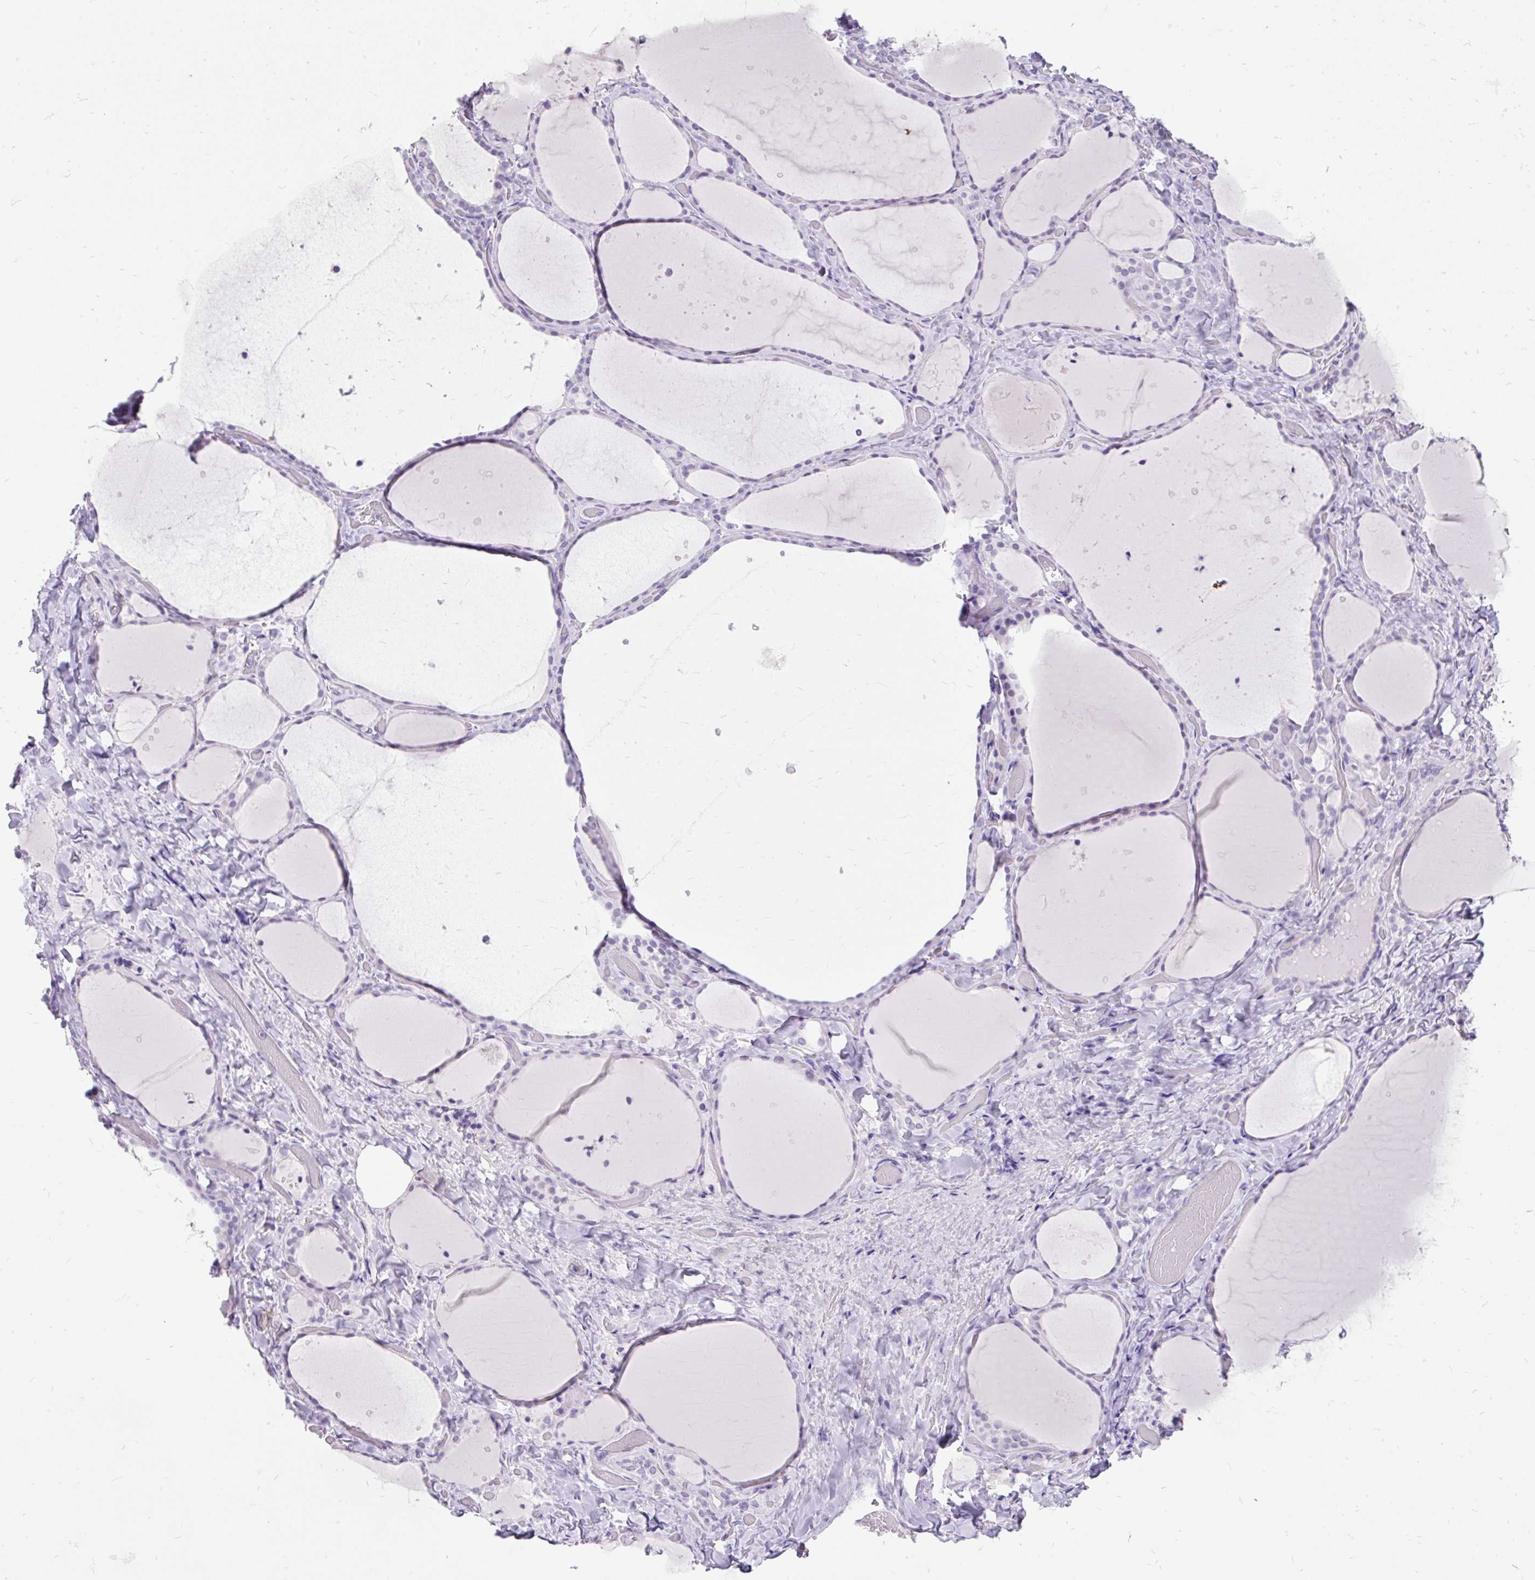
{"staining": {"intensity": "negative", "quantity": "none", "location": "none"}, "tissue": "thyroid gland", "cell_type": "Glandular cells", "image_type": "normal", "snomed": [{"axis": "morphology", "description": "Normal tissue, NOS"}, {"axis": "topography", "description": "Thyroid gland"}], "caption": "Immunohistochemistry (IHC) of normal human thyroid gland exhibits no positivity in glandular cells.", "gene": "SCGB1A1", "patient": {"sex": "female", "age": 36}}